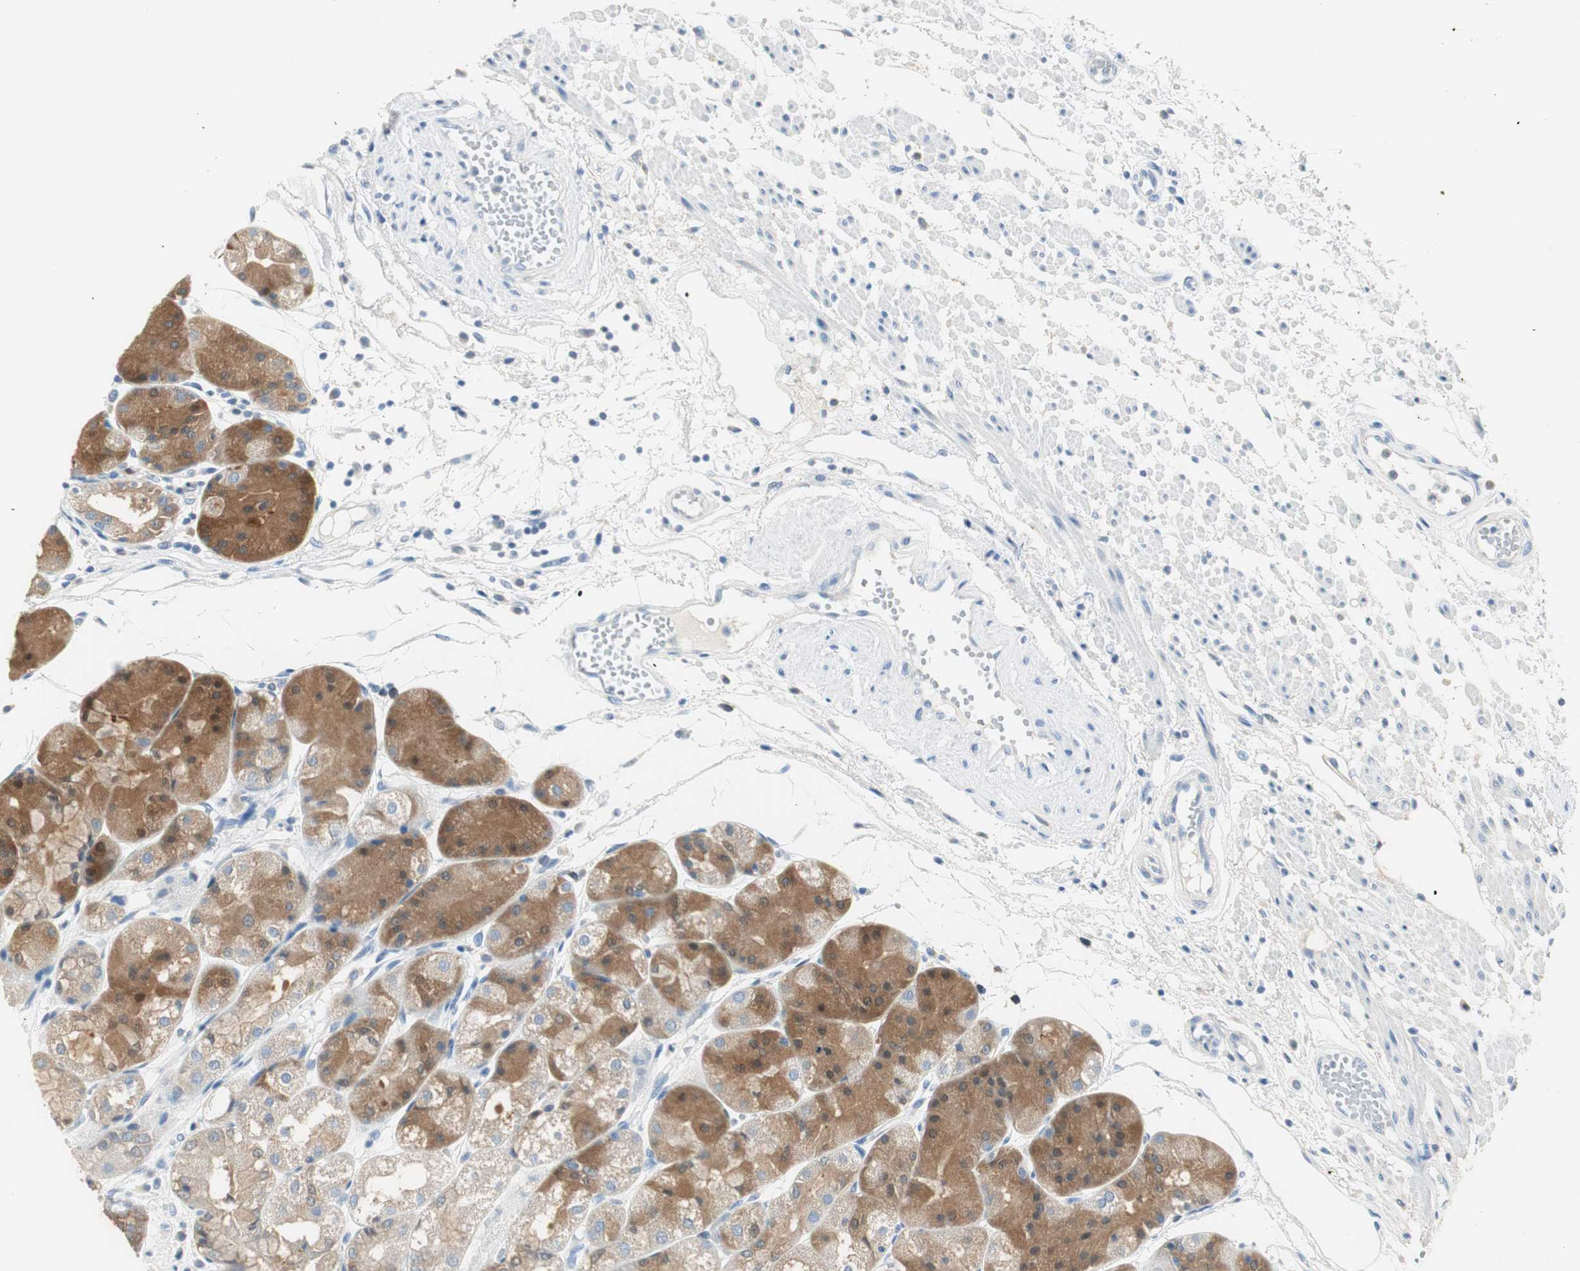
{"staining": {"intensity": "strong", "quantity": ">75%", "location": "cytoplasmic/membranous,nuclear"}, "tissue": "stomach", "cell_type": "Glandular cells", "image_type": "normal", "snomed": [{"axis": "morphology", "description": "Normal tissue, NOS"}, {"axis": "topography", "description": "Stomach, upper"}], "caption": "A micrograph showing strong cytoplasmic/membranous,nuclear staining in approximately >75% of glandular cells in benign stomach, as visualized by brown immunohistochemical staining.", "gene": "FBP1", "patient": {"sex": "male", "age": 72}}